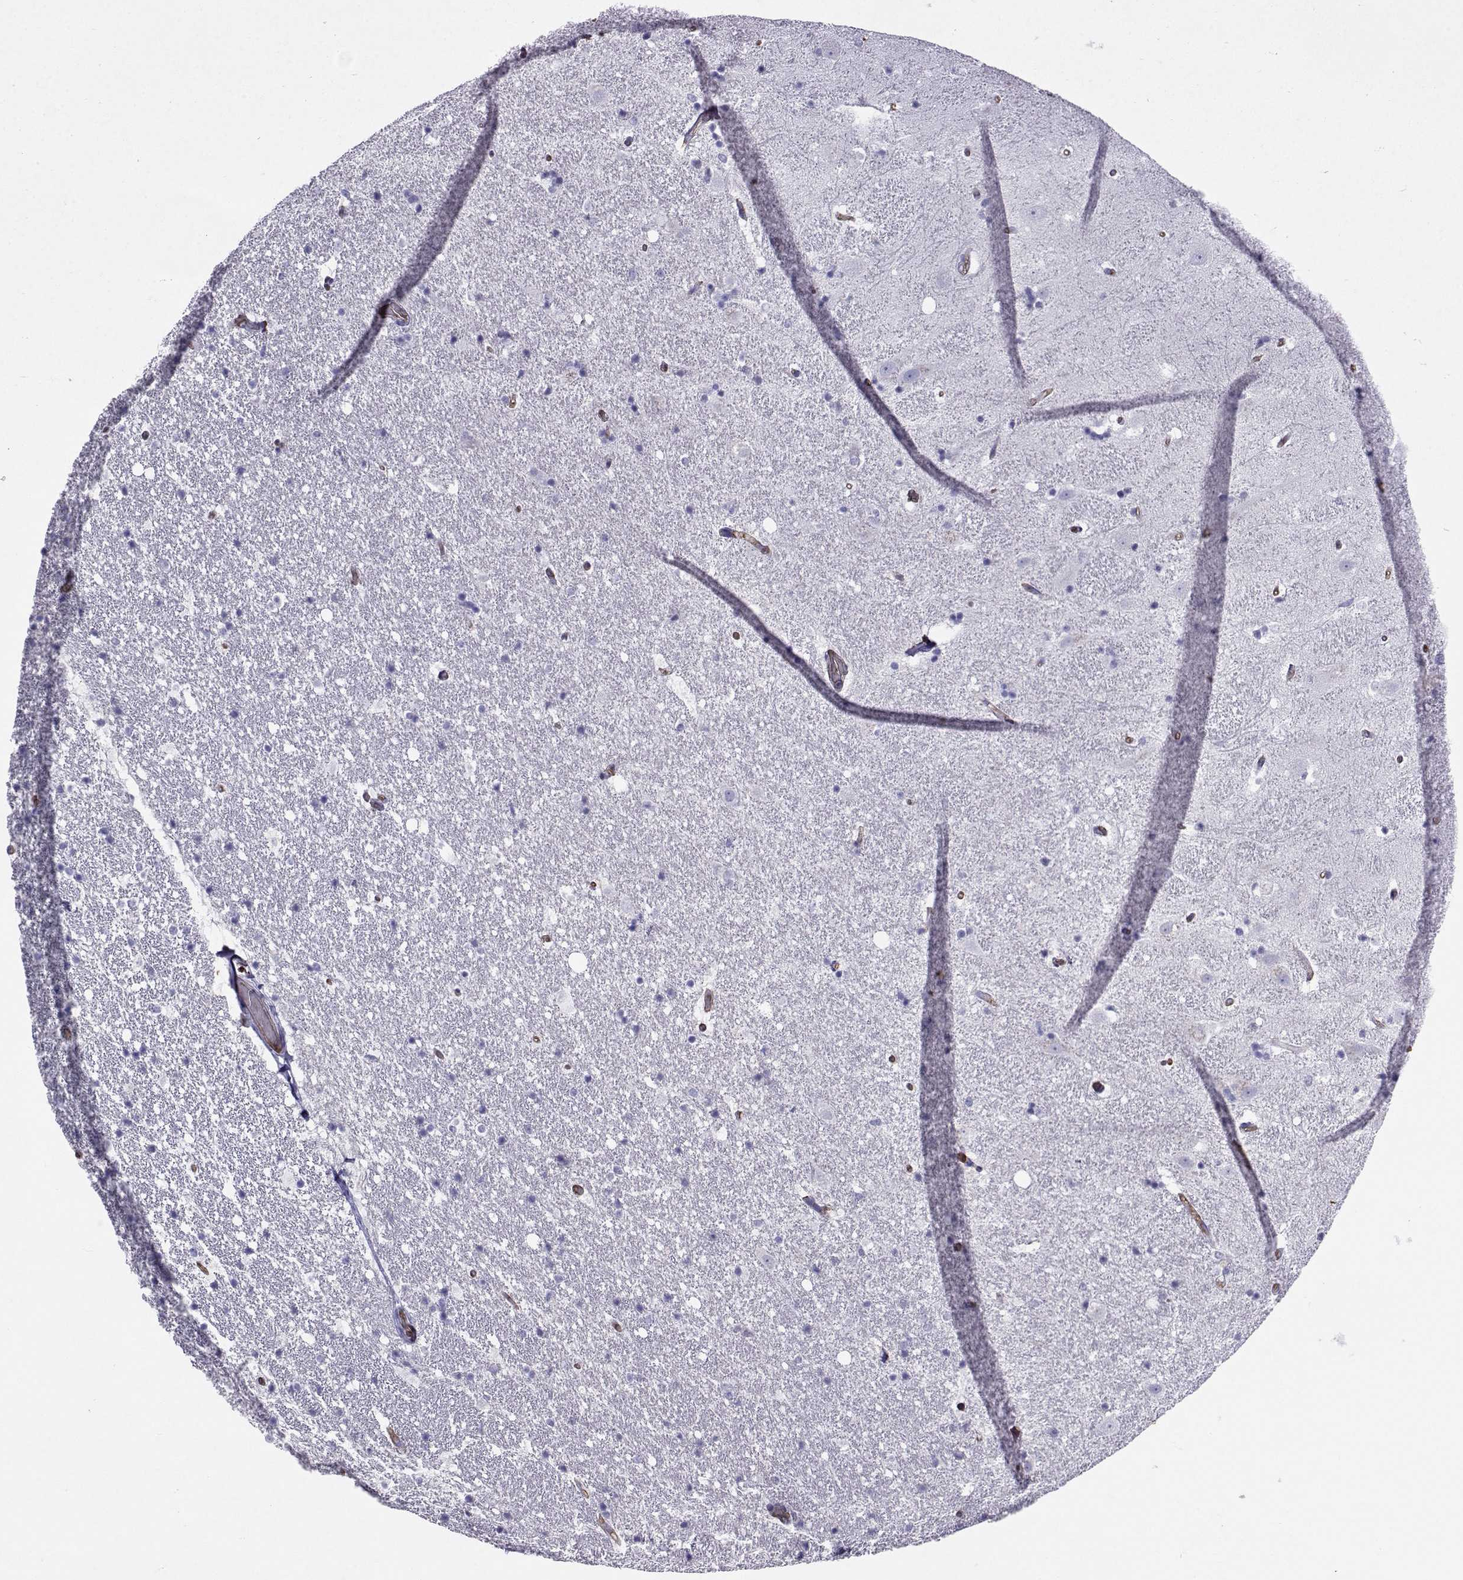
{"staining": {"intensity": "negative", "quantity": "none", "location": "none"}, "tissue": "hippocampus", "cell_type": "Glial cells", "image_type": "normal", "snomed": [{"axis": "morphology", "description": "Normal tissue, NOS"}, {"axis": "topography", "description": "Hippocampus"}], "caption": "The micrograph shows no significant expression in glial cells of hippocampus. The staining is performed using DAB brown chromogen with nuclei counter-stained in using hematoxylin.", "gene": "CLUL1", "patient": {"sex": "male", "age": 49}}